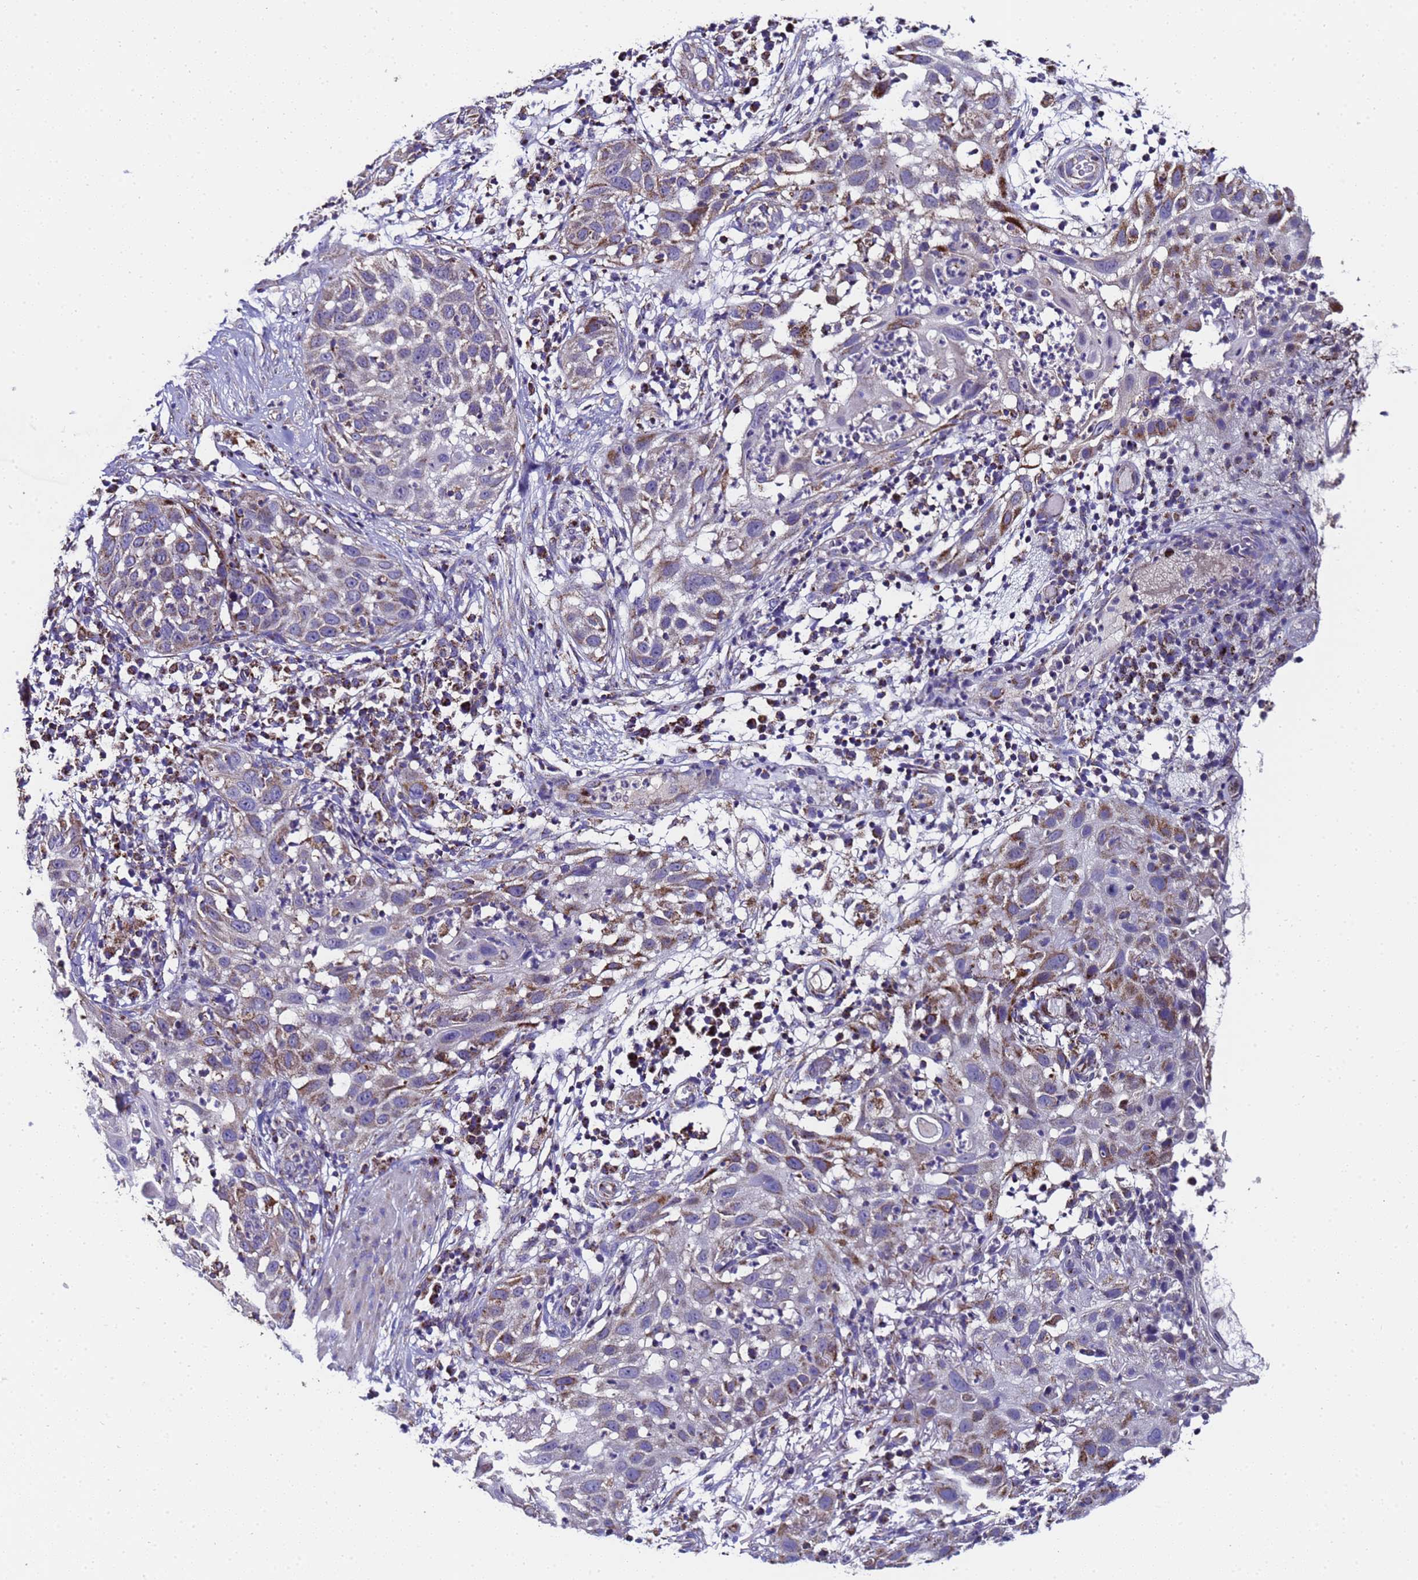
{"staining": {"intensity": "strong", "quantity": "<25%", "location": "cytoplasmic/membranous"}, "tissue": "skin cancer", "cell_type": "Tumor cells", "image_type": "cancer", "snomed": [{"axis": "morphology", "description": "Squamous cell carcinoma, NOS"}, {"axis": "topography", "description": "Skin"}], "caption": "Immunohistochemical staining of squamous cell carcinoma (skin) displays medium levels of strong cytoplasmic/membranous positivity in about <25% of tumor cells. (Brightfield microscopy of DAB IHC at high magnification).", "gene": "MRPS12", "patient": {"sex": "female", "age": 44}}